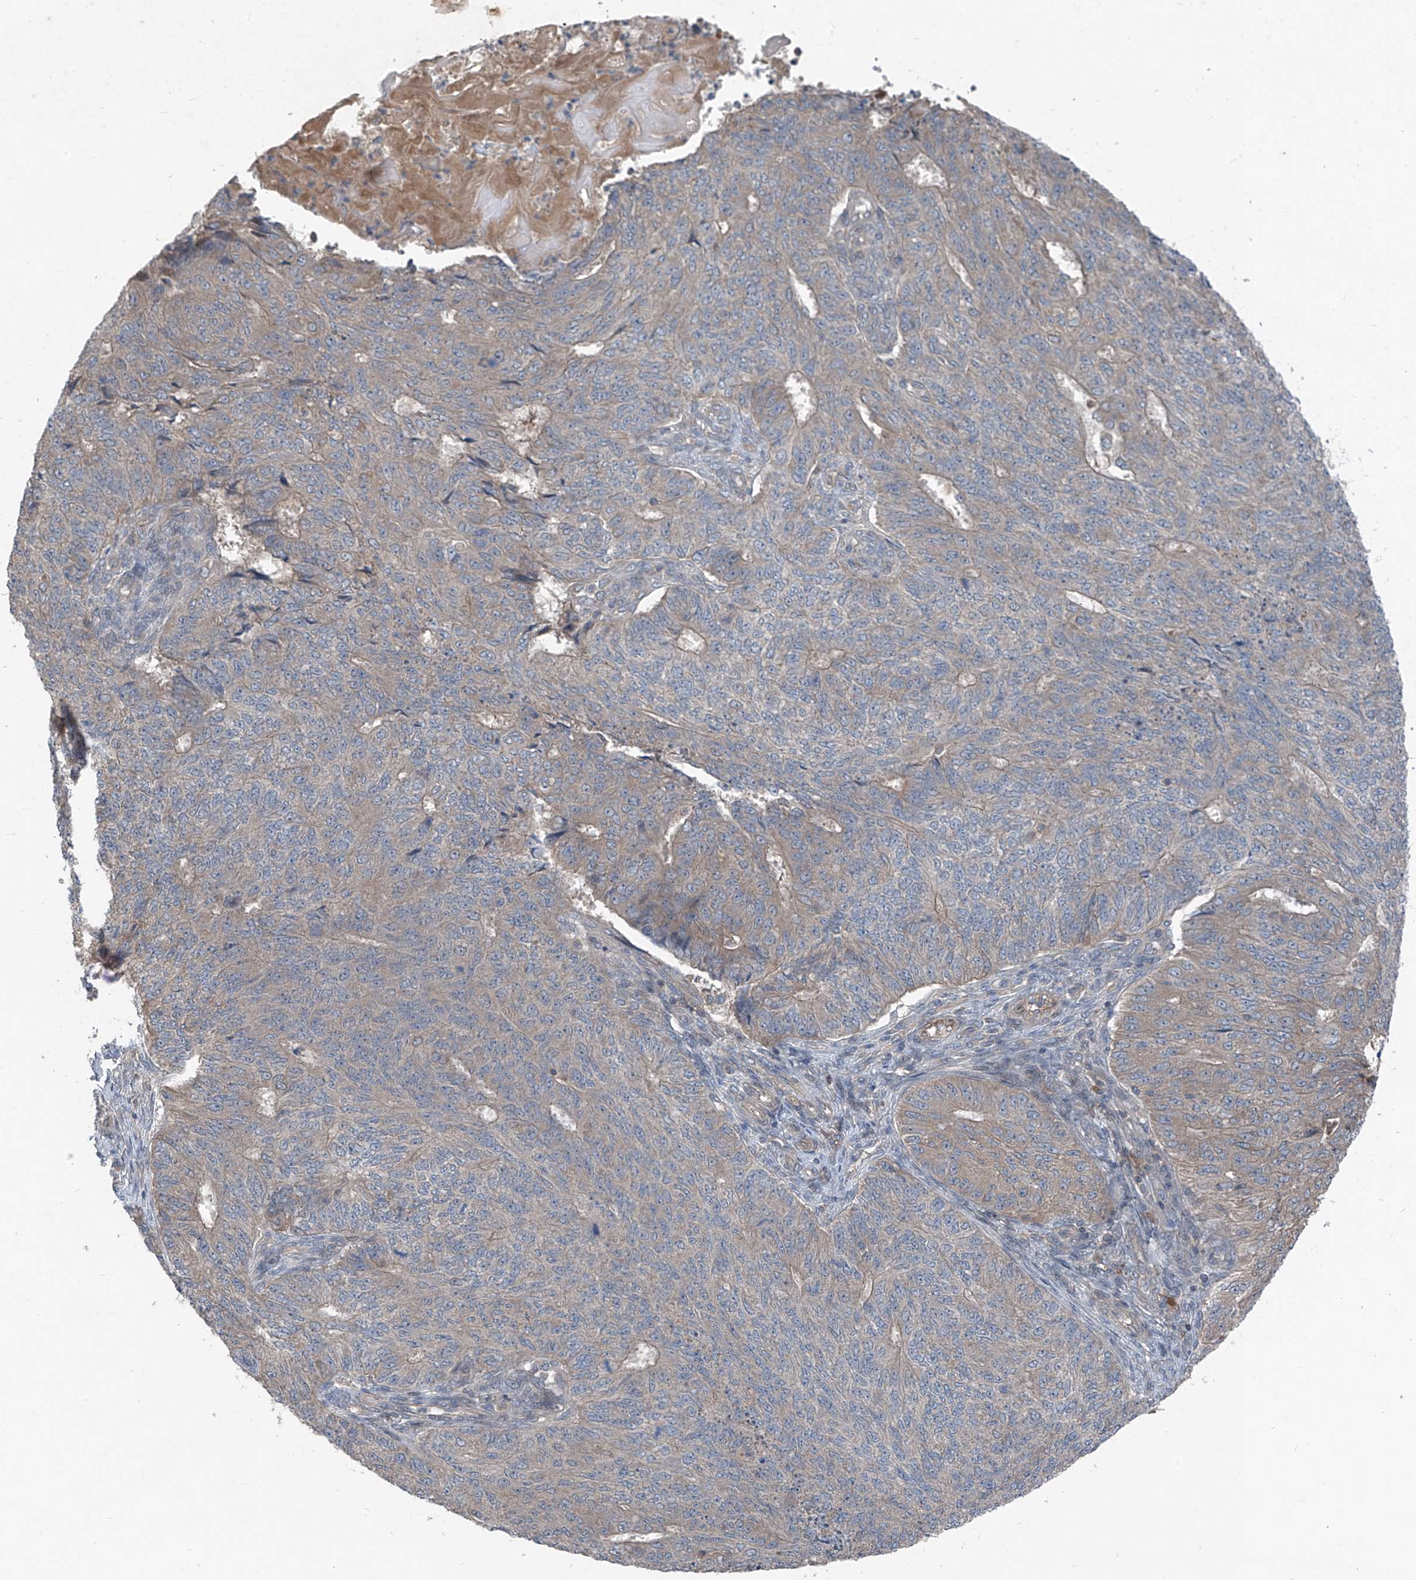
{"staining": {"intensity": "weak", "quantity": "25%-75%", "location": "cytoplasmic/membranous"}, "tissue": "endometrial cancer", "cell_type": "Tumor cells", "image_type": "cancer", "snomed": [{"axis": "morphology", "description": "Adenocarcinoma, NOS"}, {"axis": "topography", "description": "Endometrium"}], "caption": "The image displays staining of endometrial cancer, revealing weak cytoplasmic/membranous protein staining (brown color) within tumor cells.", "gene": "FOXRED2", "patient": {"sex": "female", "age": 32}}